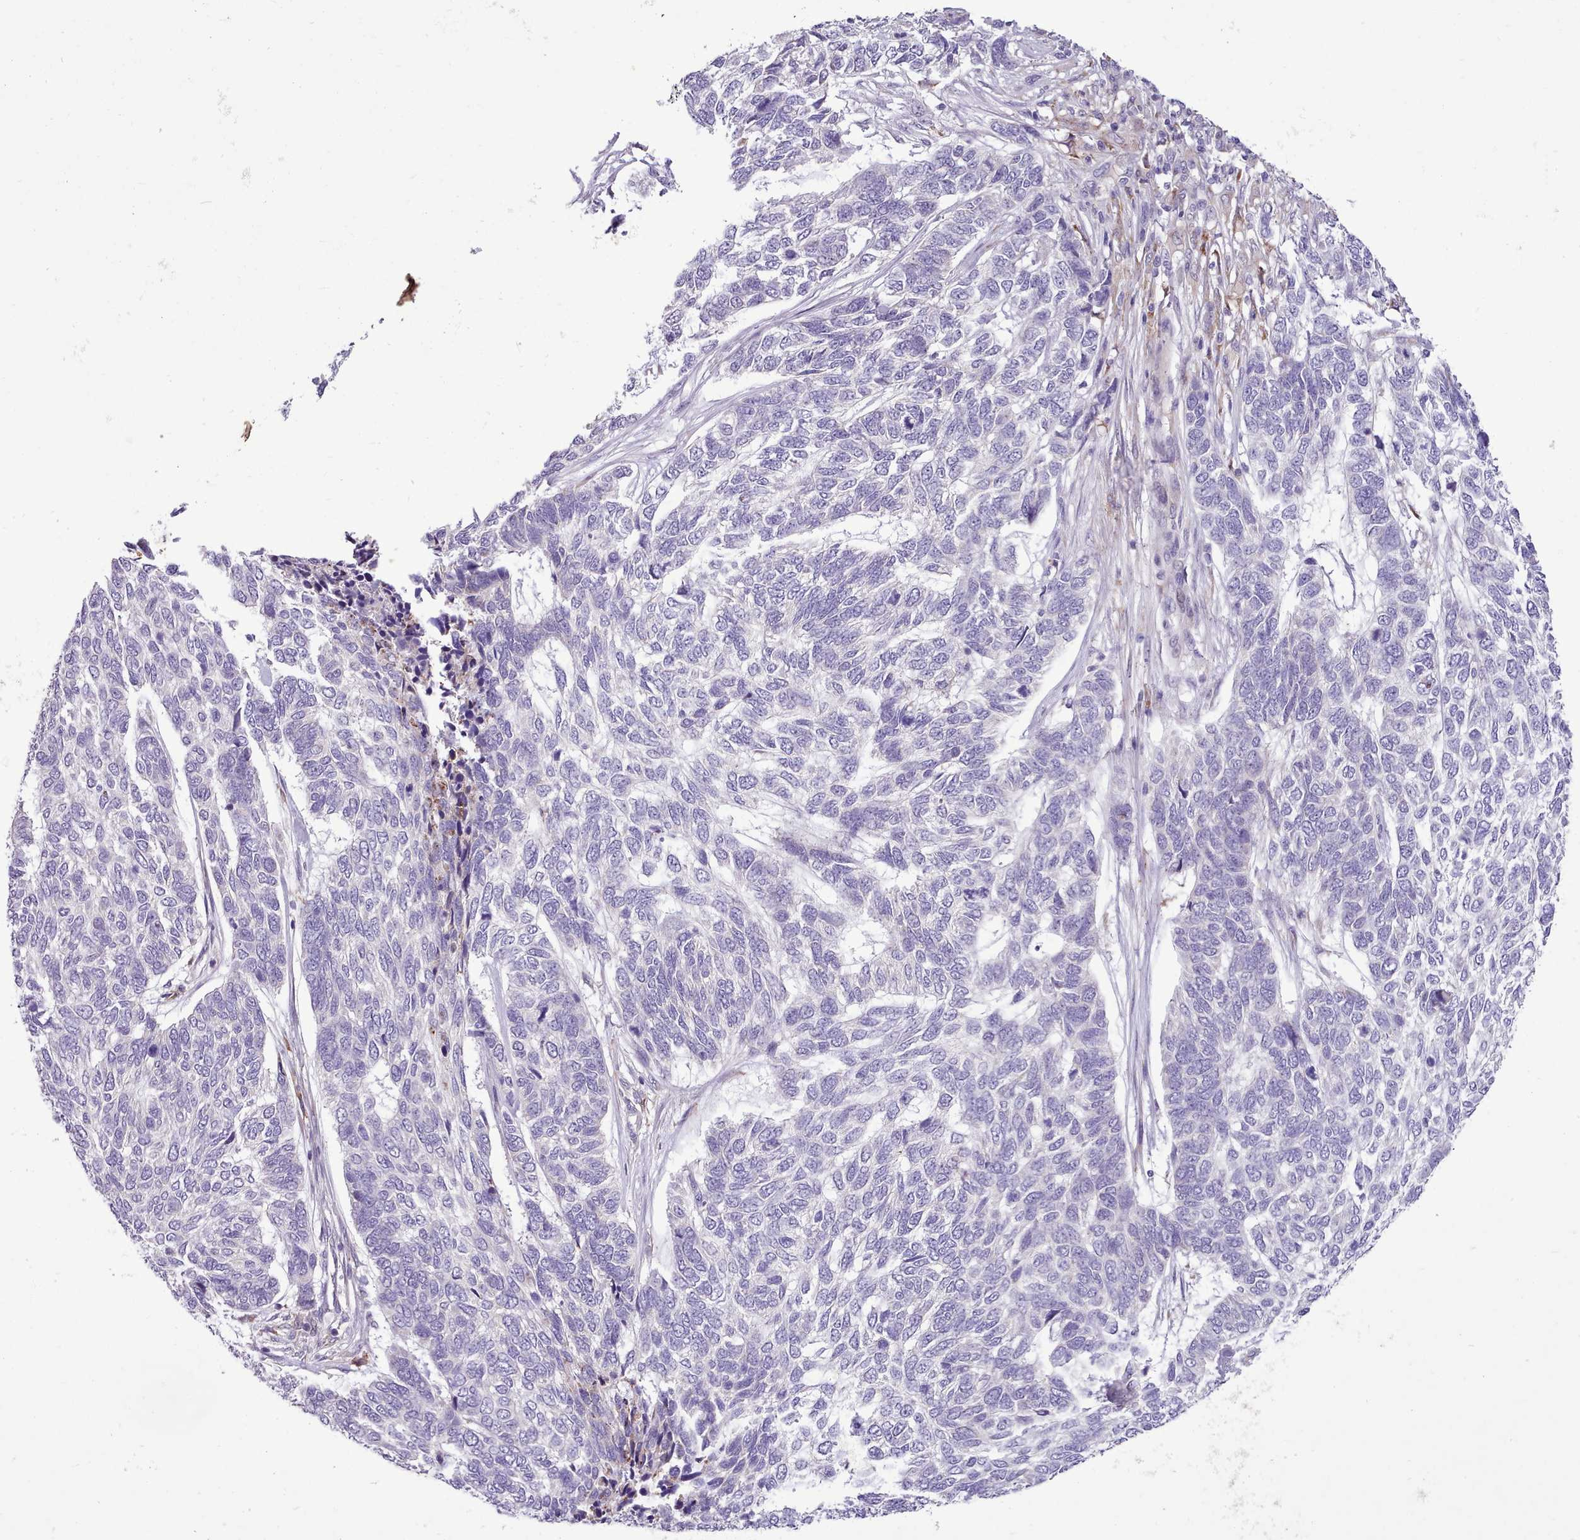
{"staining": {"intensity": "negative", "quantity": "none", "location": "none"}, "tissue": "skin cancer", "cell_type": "Tumor cells", "image_type": "cancer", "snomed": [{"axis": "morphology", "description": "Basal cell carcinoma"}, {"axis": "topography", "description": "Skin"}], "caption": "IHC of basal cell carcinoma (skin) displays no positivity in tumor cells.", "gene": "FAM83E", "patient": {"sex": "female", "age": 65}}